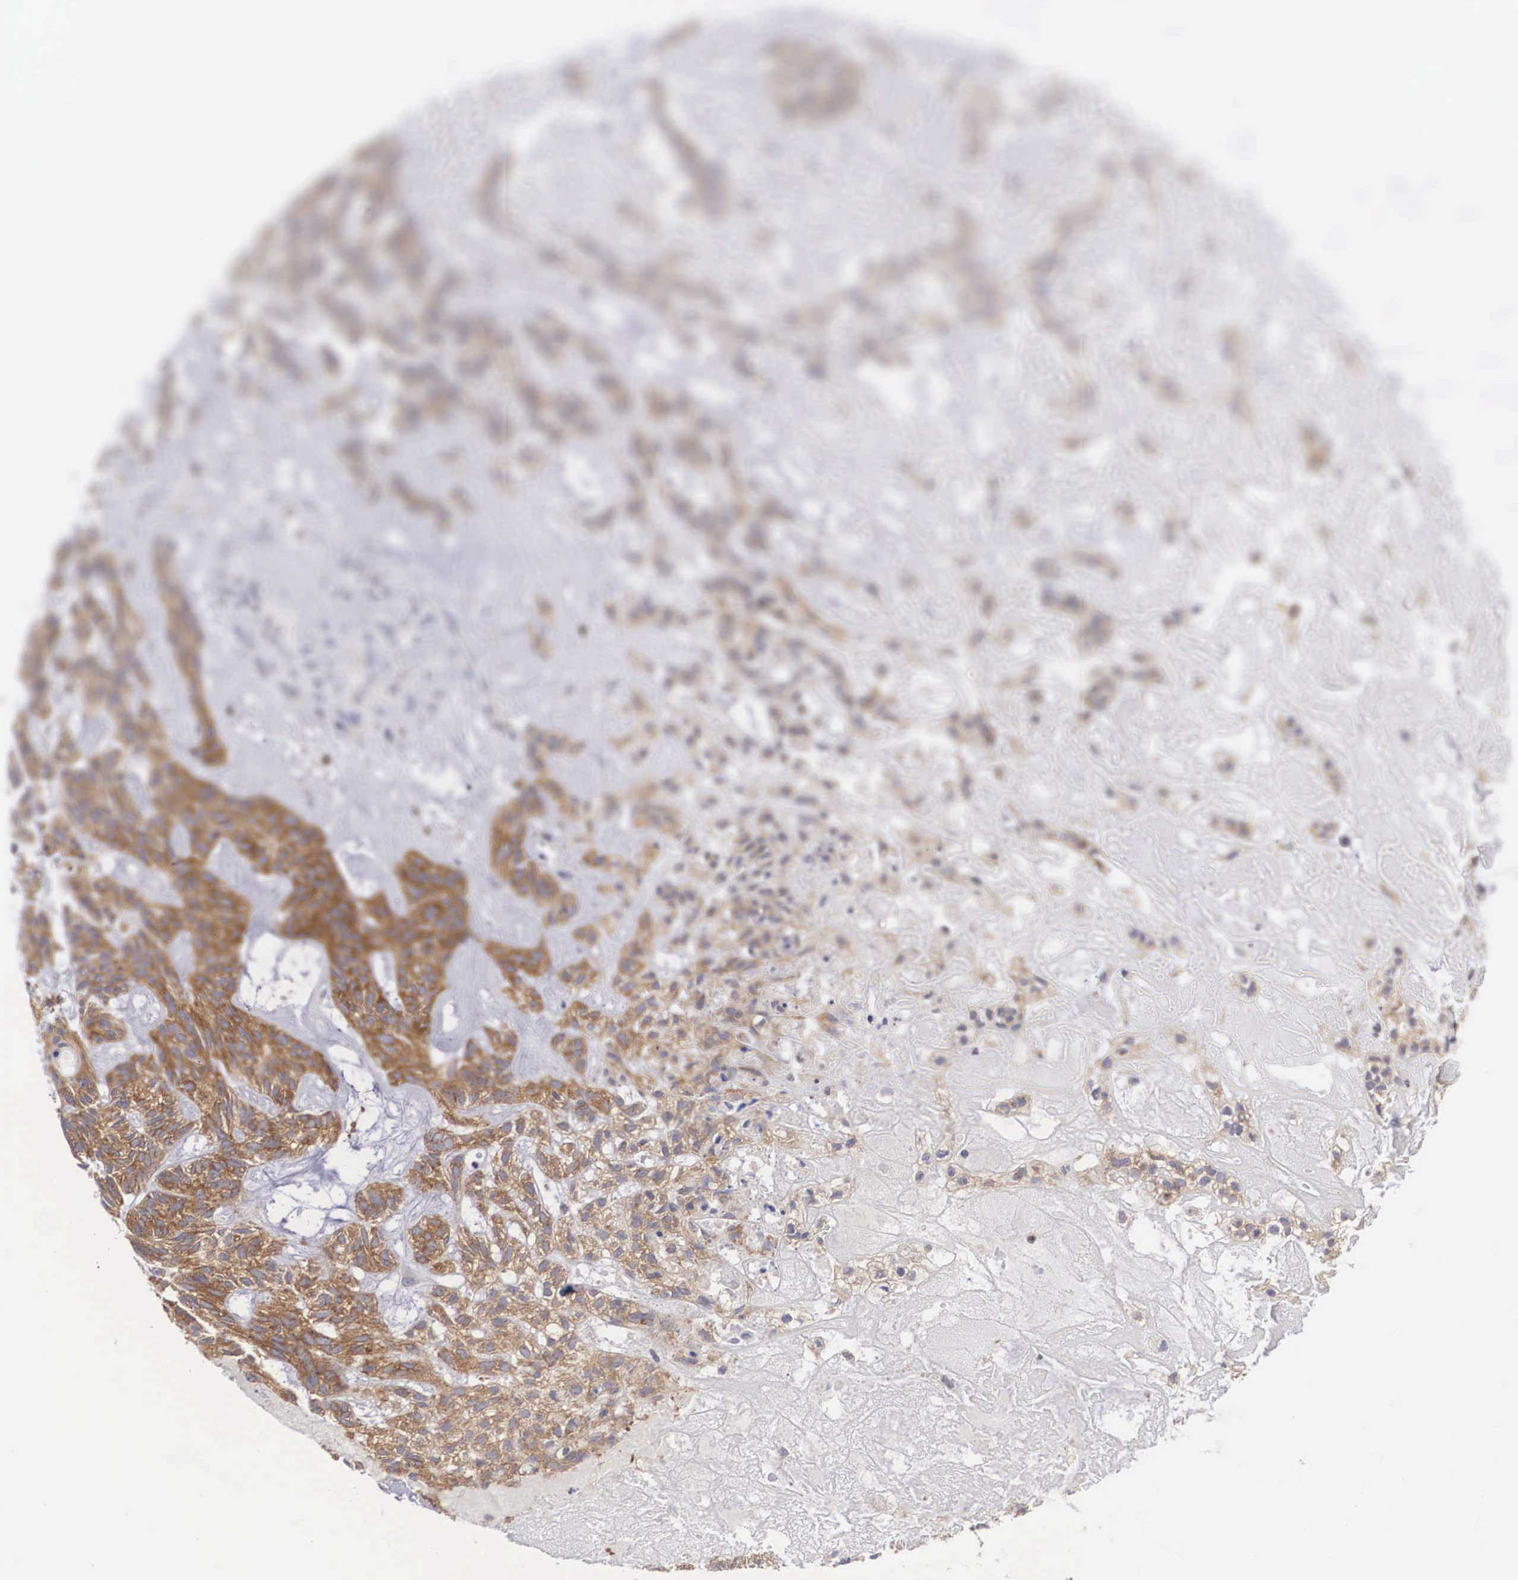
{"staining": {"intensity": "weak", "quantity": ">75%", "location": "cytoplasmic/membranous"}, "tissue": "skin cancer", "cell_type": "Tumor cells", "image_type": "cancer", "snomed": [{"axis": "morphology", "description": "Basal cell carcinoma"}, {"axis": "topography", "description": "Skin"}], "caption": "DAB immunohistochemical staining of basal cell carcinoma (skin) exhibits weak cytoplasmic/membranous protein staining in approximately >75% of tumor cells.", "gene": "GRIPAP1", "patient": {"sex": "male", "age": 75}}